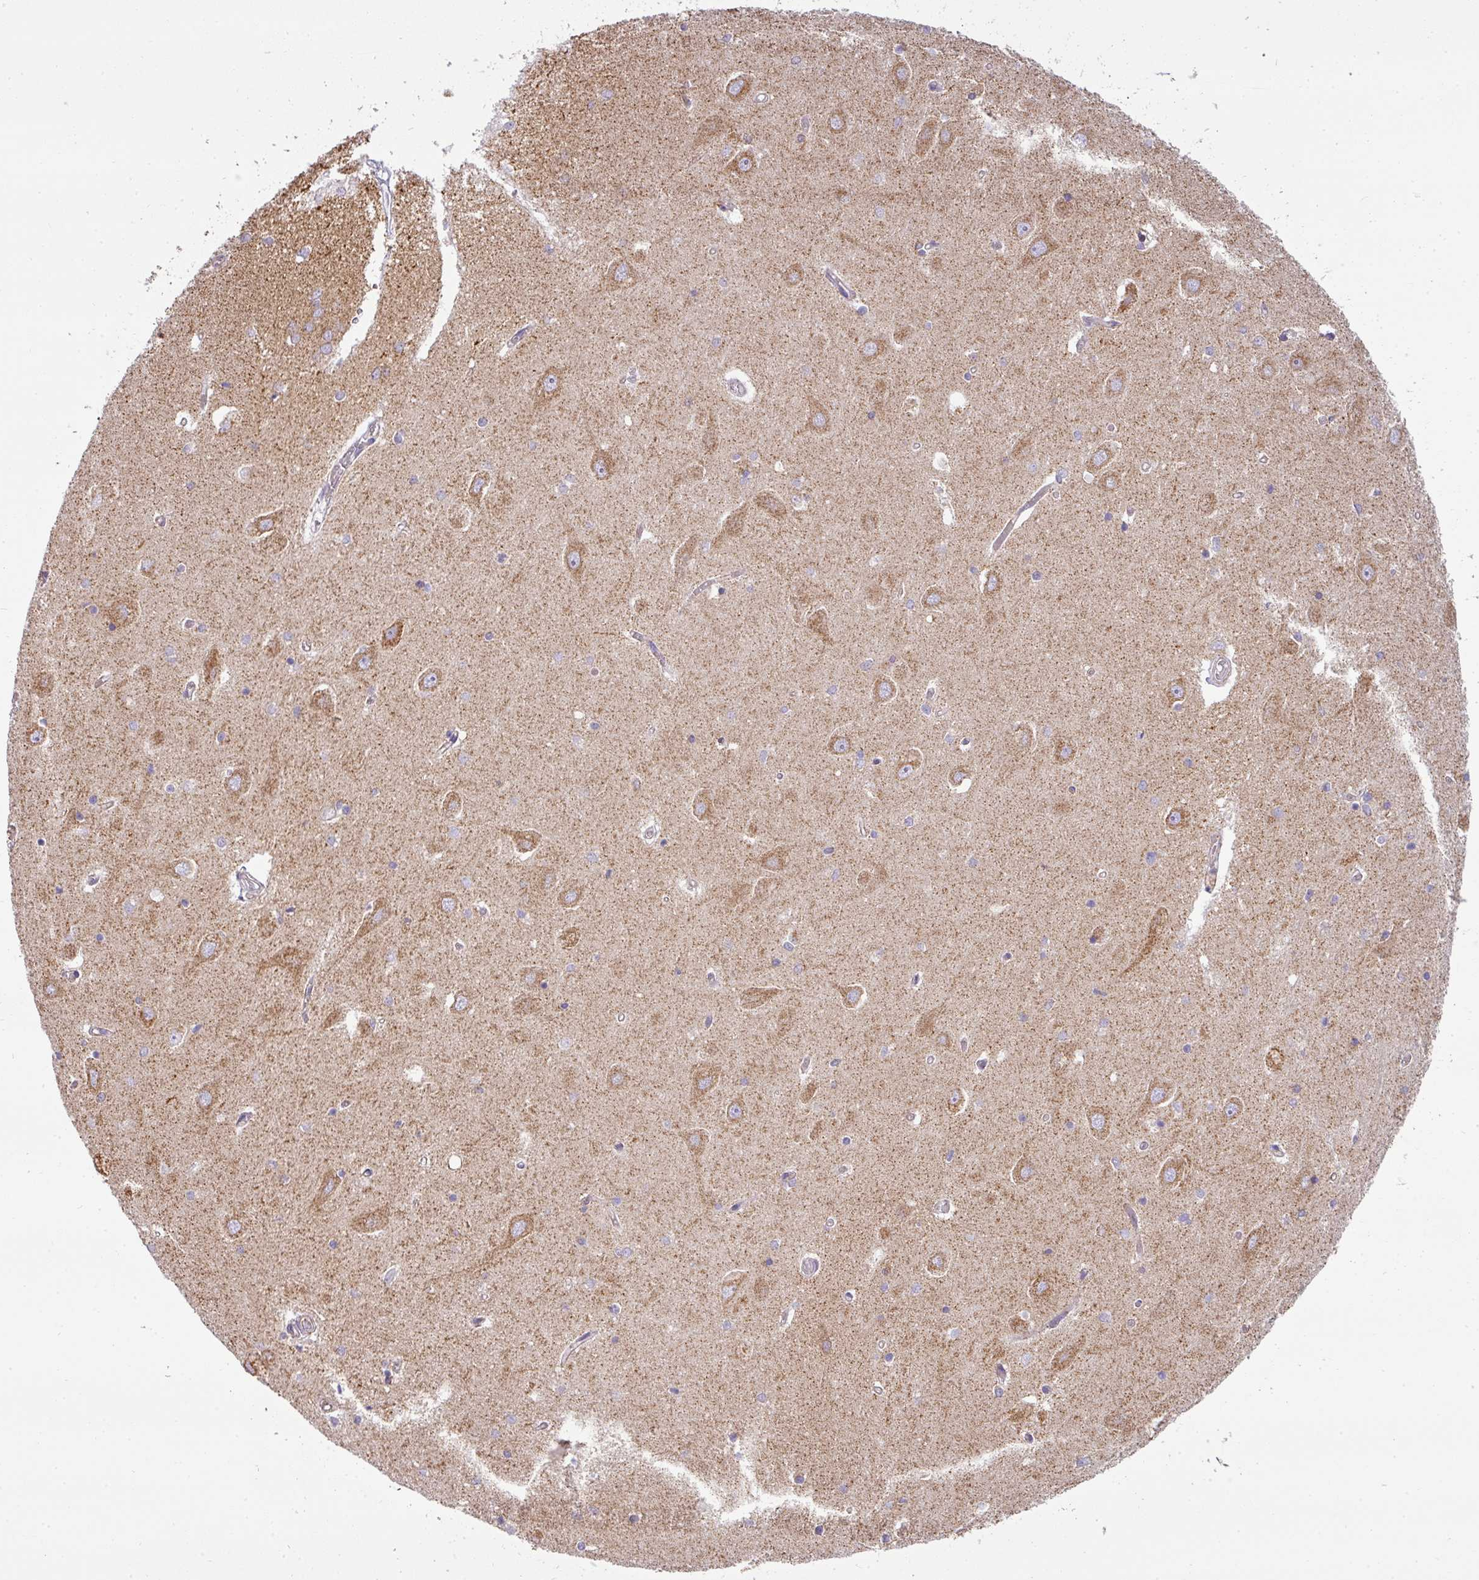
{"staining": {"intensity": "weak", "quantity": "<25%", "location": "cytoplasmic/membranous"}, "tissue": "hippocampus", "cell_type": "Glial cells", "image_type": "normal", "snomed": [{"axis": "morphology", "description": "Normal tissue, NOS"}, {"axis": "topography", "description": "Hippocampus"}], "caption": "A photomicrograph of human hippocampus is negative for staining in glial cells. (DAB IHC, high magnification).", "gene": "ZNF211", "patient": {"sex": "male", "age": 45}}